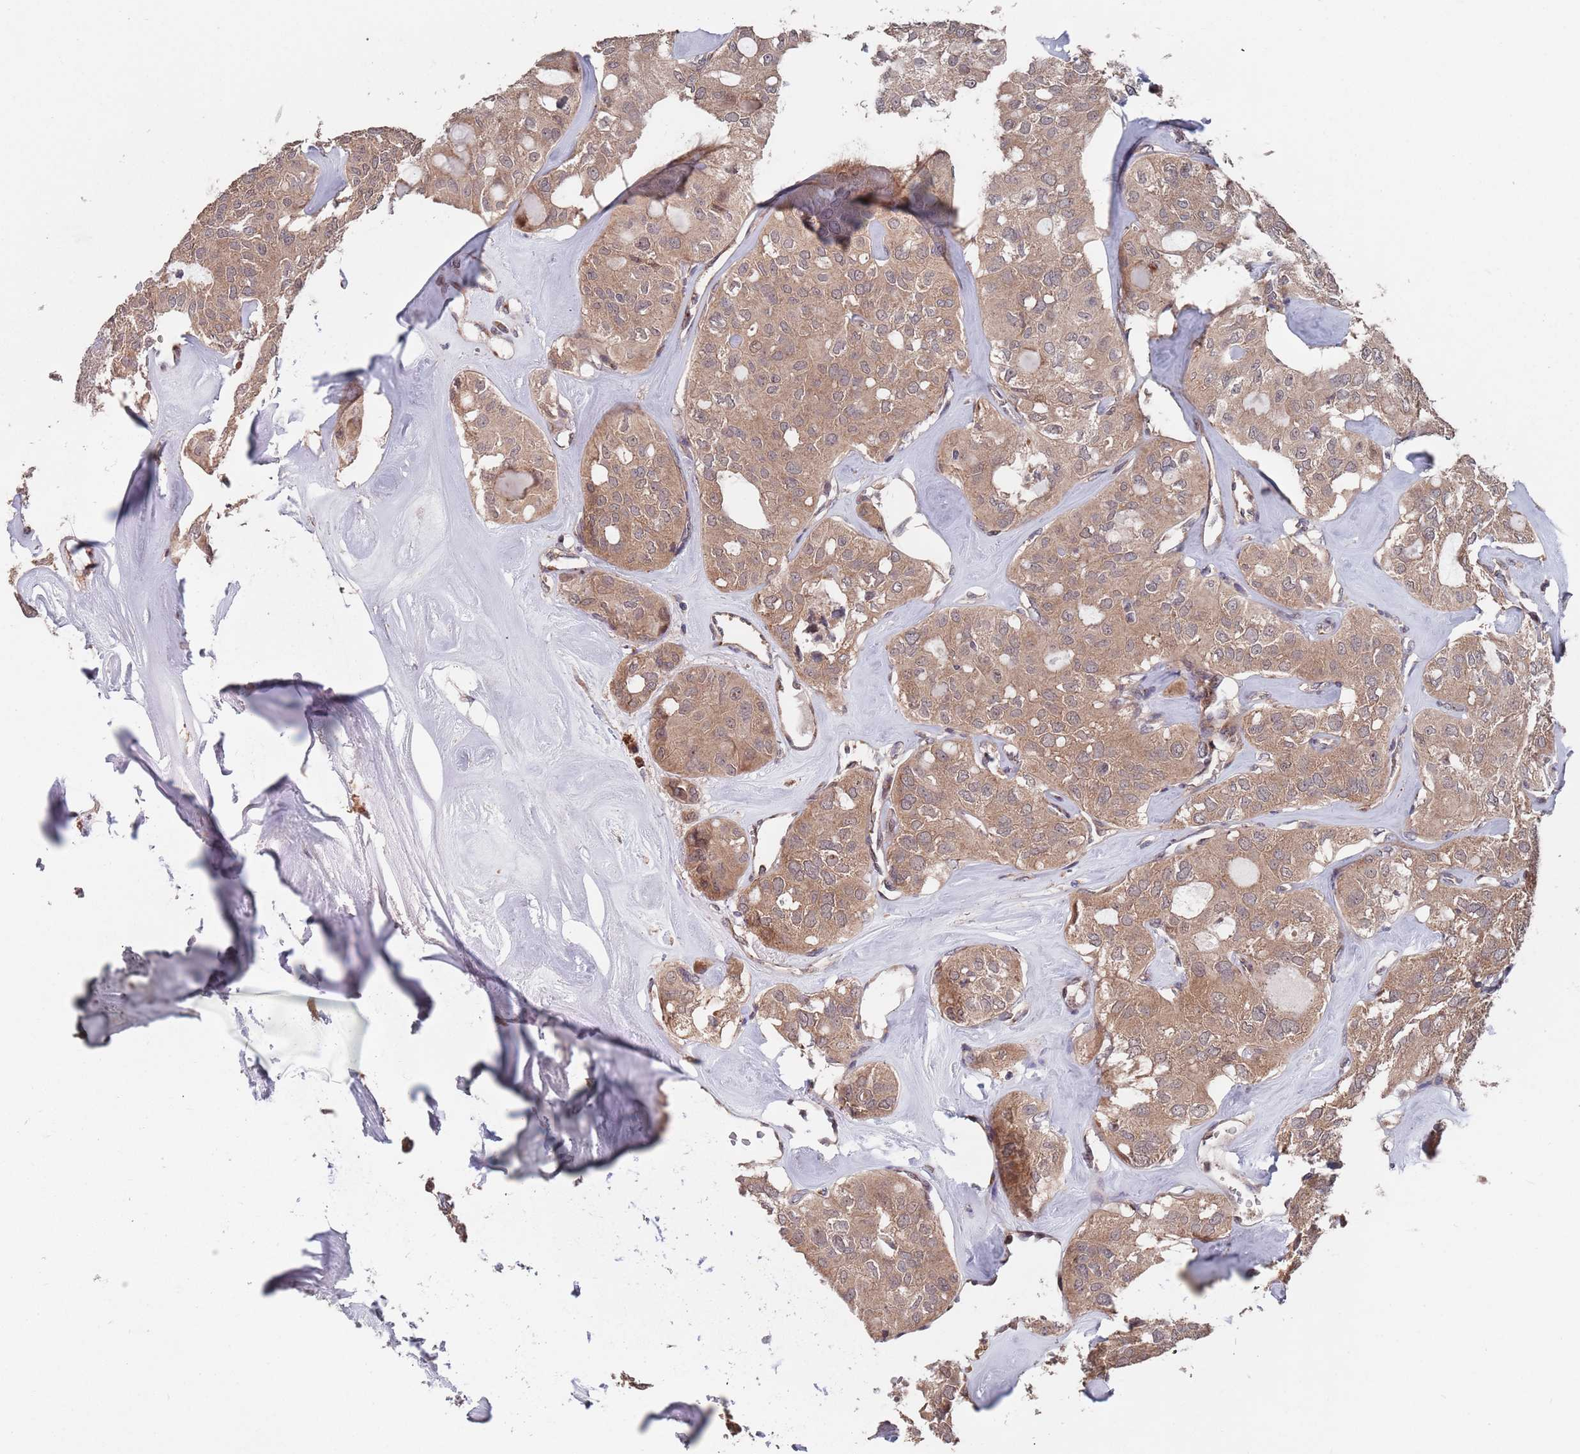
{"staining": {"intensity": "weak", "quantity": ">75%", "location": "cytoplasmic/membranous"}, "tissue": "thyroid cancer", "cell_type": "Tumor cells", "image_type": "cancer", "snomed": [{"axis": "morphology", "description": "Follicular adenoma carcinoma, NOS"}, {"axis": "topography", "description": "Thyroid gland"}], "caption": "Human thyroid follicular adenoma carcinoma stained with a protein marker reveals weak staining in tumor cells.", "gene": "UNC45A", "patient": {"sex": "male", "age": 75}}